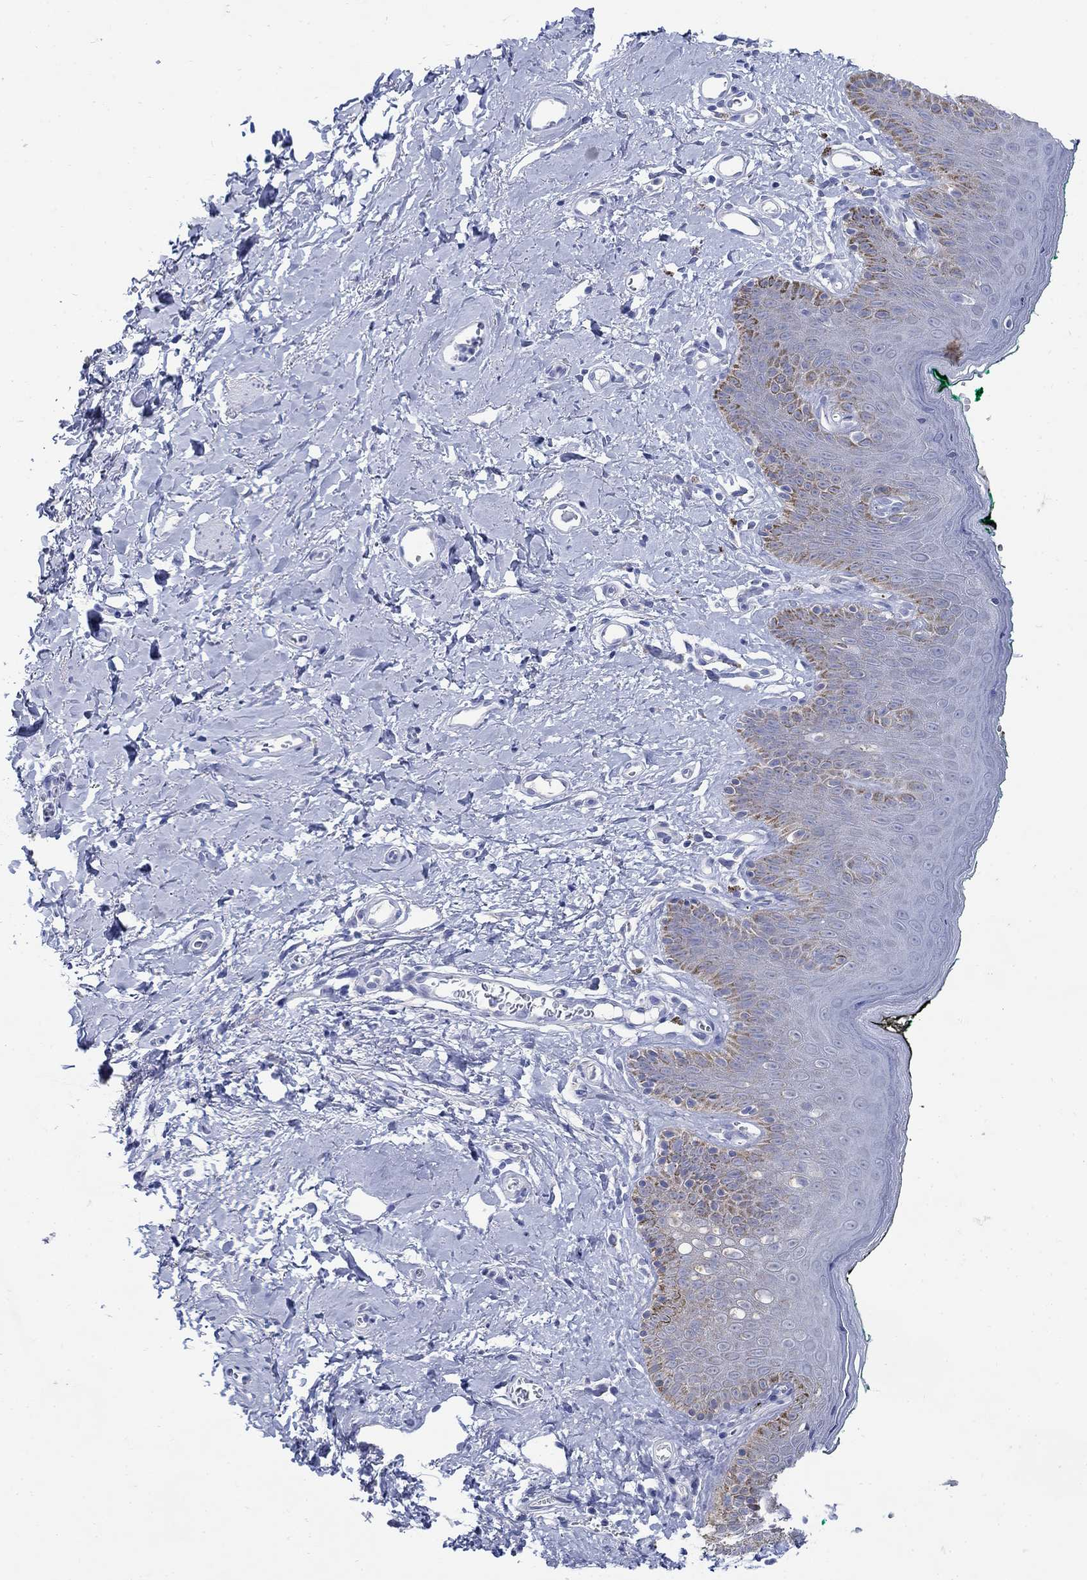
{"staining": {"intensity": "negative", "quantity": "none", "location": "none"}, "tissue": "skin", "cell_type": "Epidermal cells", "image_type": "normal", "snomed": [{"axis": "morphology", "description": "Normal tissue, NOS"}, {"axis": "topography", "description": "Vulva"}], "caption": "Immunohistochemistry (IHC) of unremarkable human skin shows no staining in epidermal cells.", "gene": "ZDHHC14", "patient": {"sex": "female", "age": 66}}